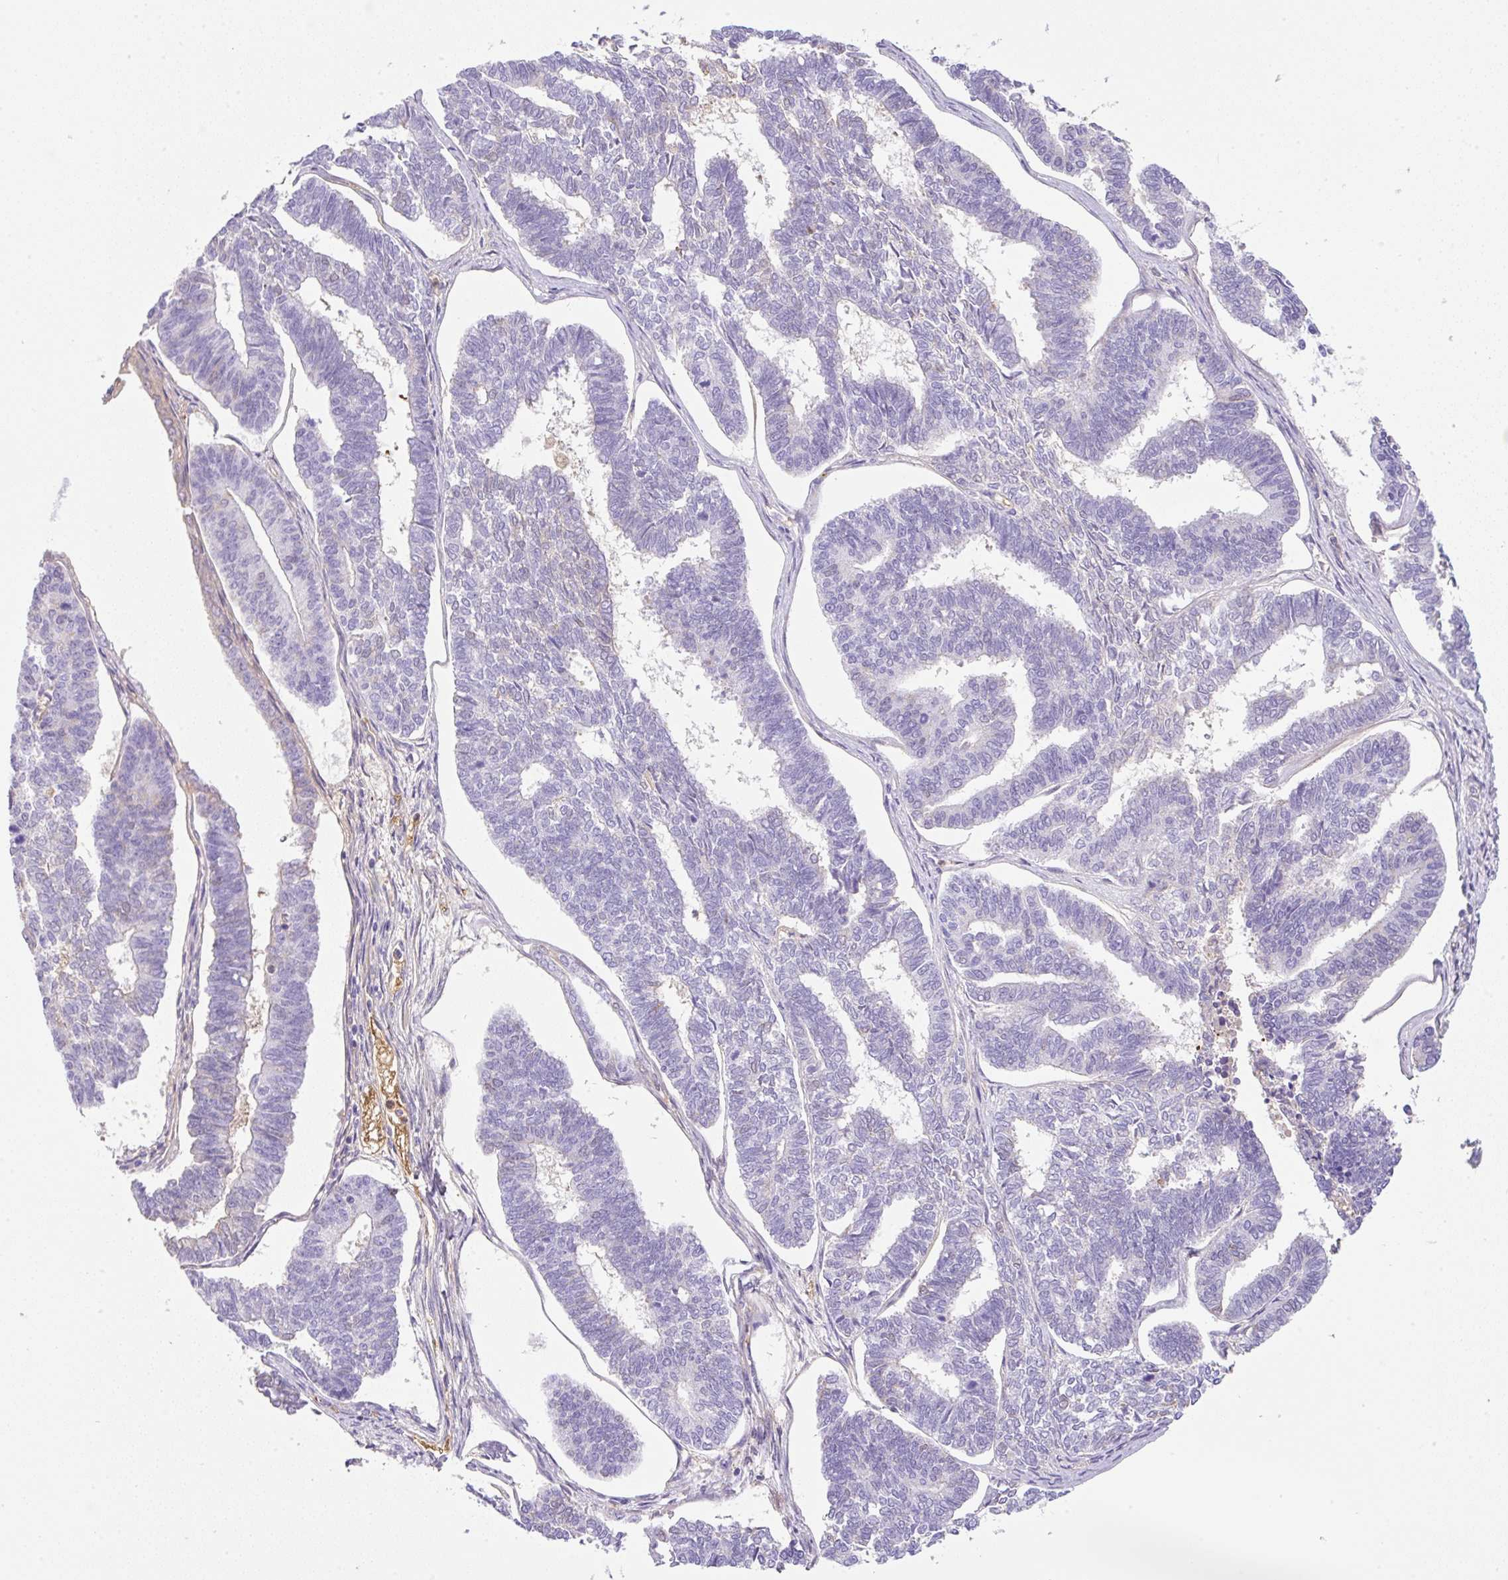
{"staining": {"intensity": "negative", "quantity": "none", "location": "none"}, "tissue": "endometrial cancer", "cell_type": "Tumor cells", "image_type": "cancer", "snomed": [{"axis": "morphology", "description": "Adenocarcinoma, NOS"}, {"axis": "topography", "description": "Endometrium"}], "caption": "The photomicrograph displays no significant expression in tumor cells of adenocarcinoma (endometrial).", "gene": "TDRD15", "patient": {"sex": "female", "age": 70}}